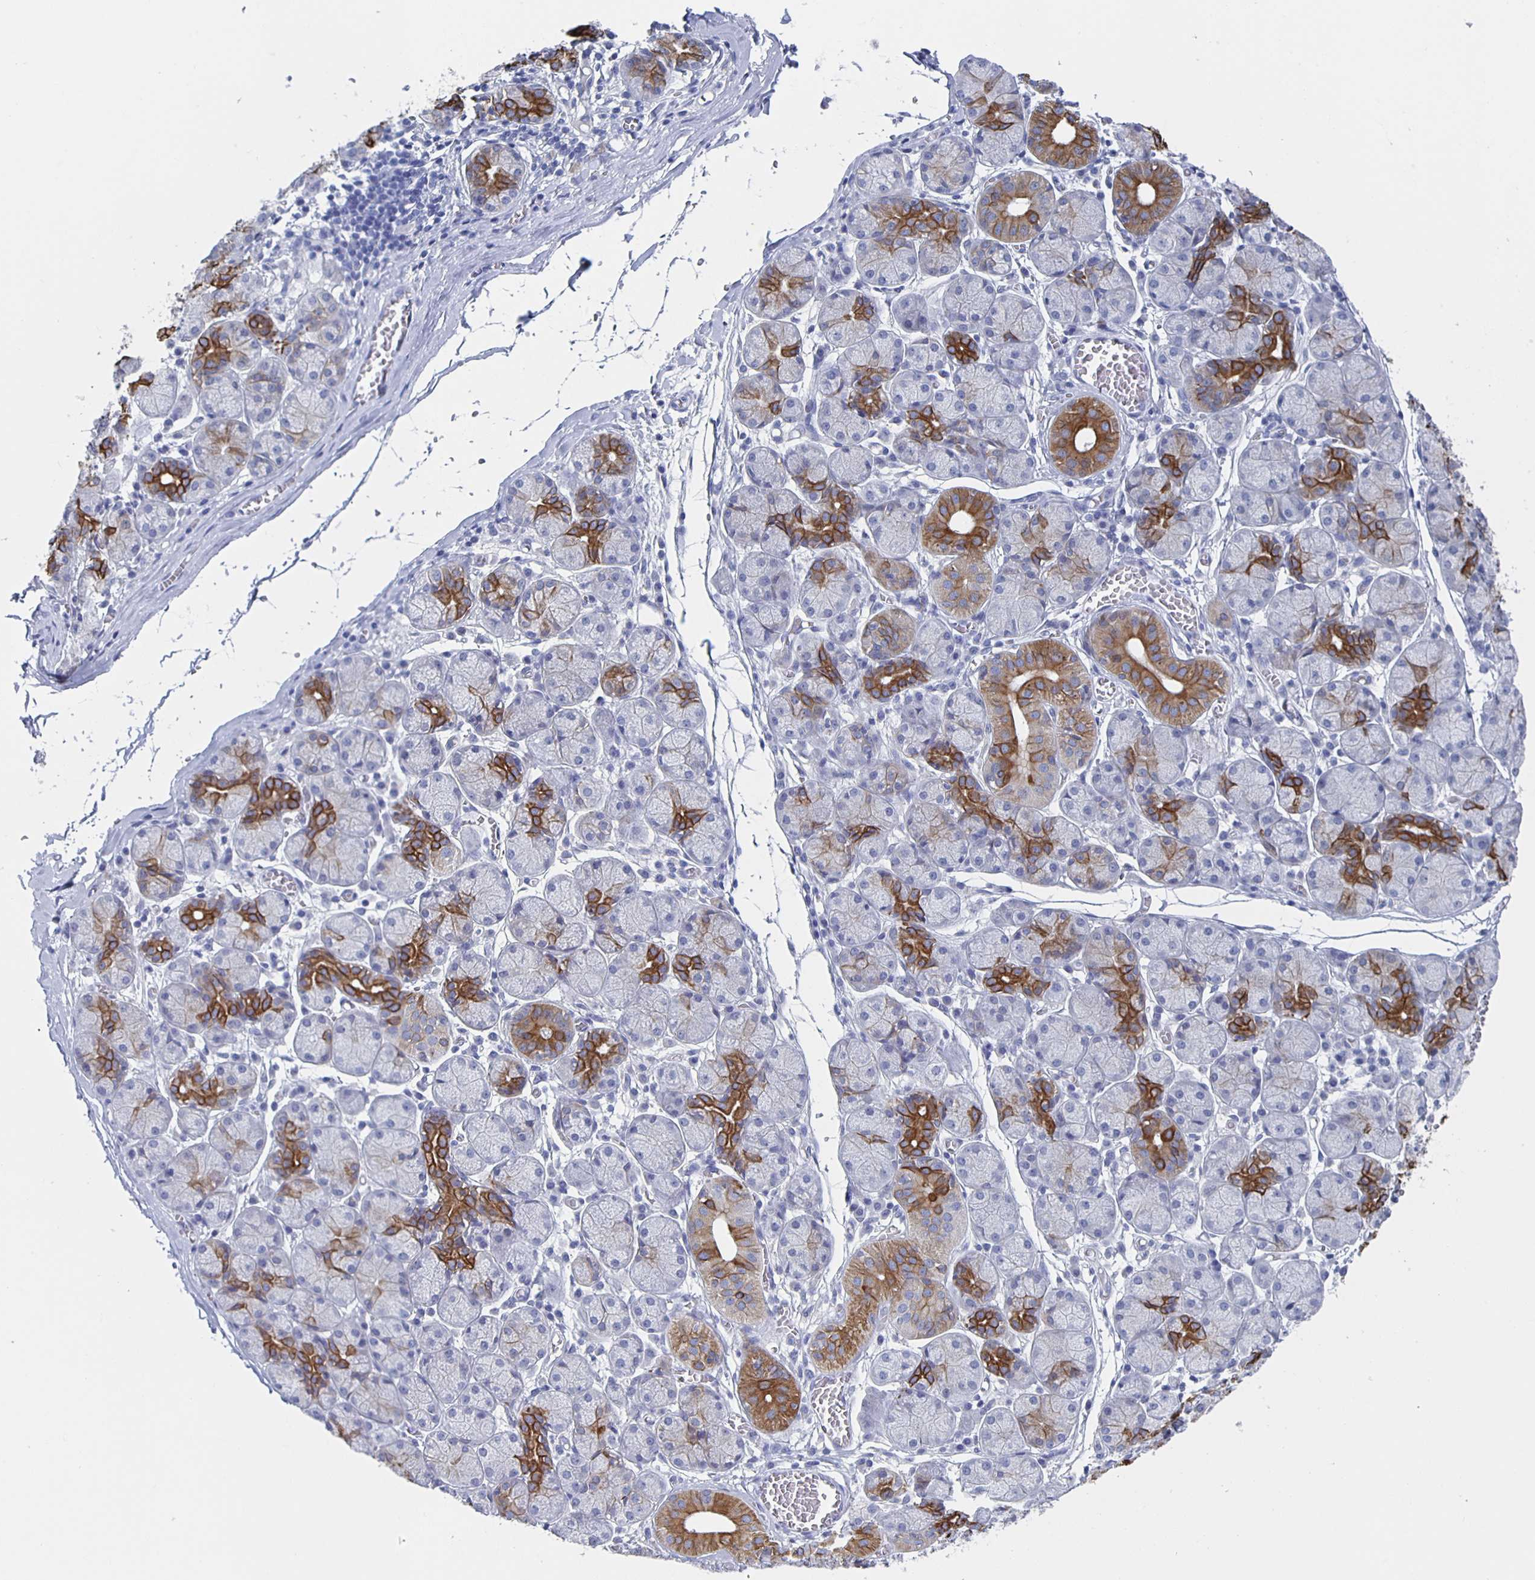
{"staining": {"intensity": "strong", "quantity": "25%-75%", "location": "cytoplasmic/membranous"}, "tissue": "salivary gland", "cell_type": "Glandular cells", "image_type": "normal", "snomed": [{"axis": "morphology", "description": "Normal tissue, NOS"}, {"axis": "topography", "description": "Salivary gland"}], "caption": "Protein expression by IHC displays strong cytoplasmic/membranous expression in approximately 25%-75% of glandular cells in unremarkable salivary gland.", "gene": "CCDC17", "patient": {"sex": "female", "age": 24}}